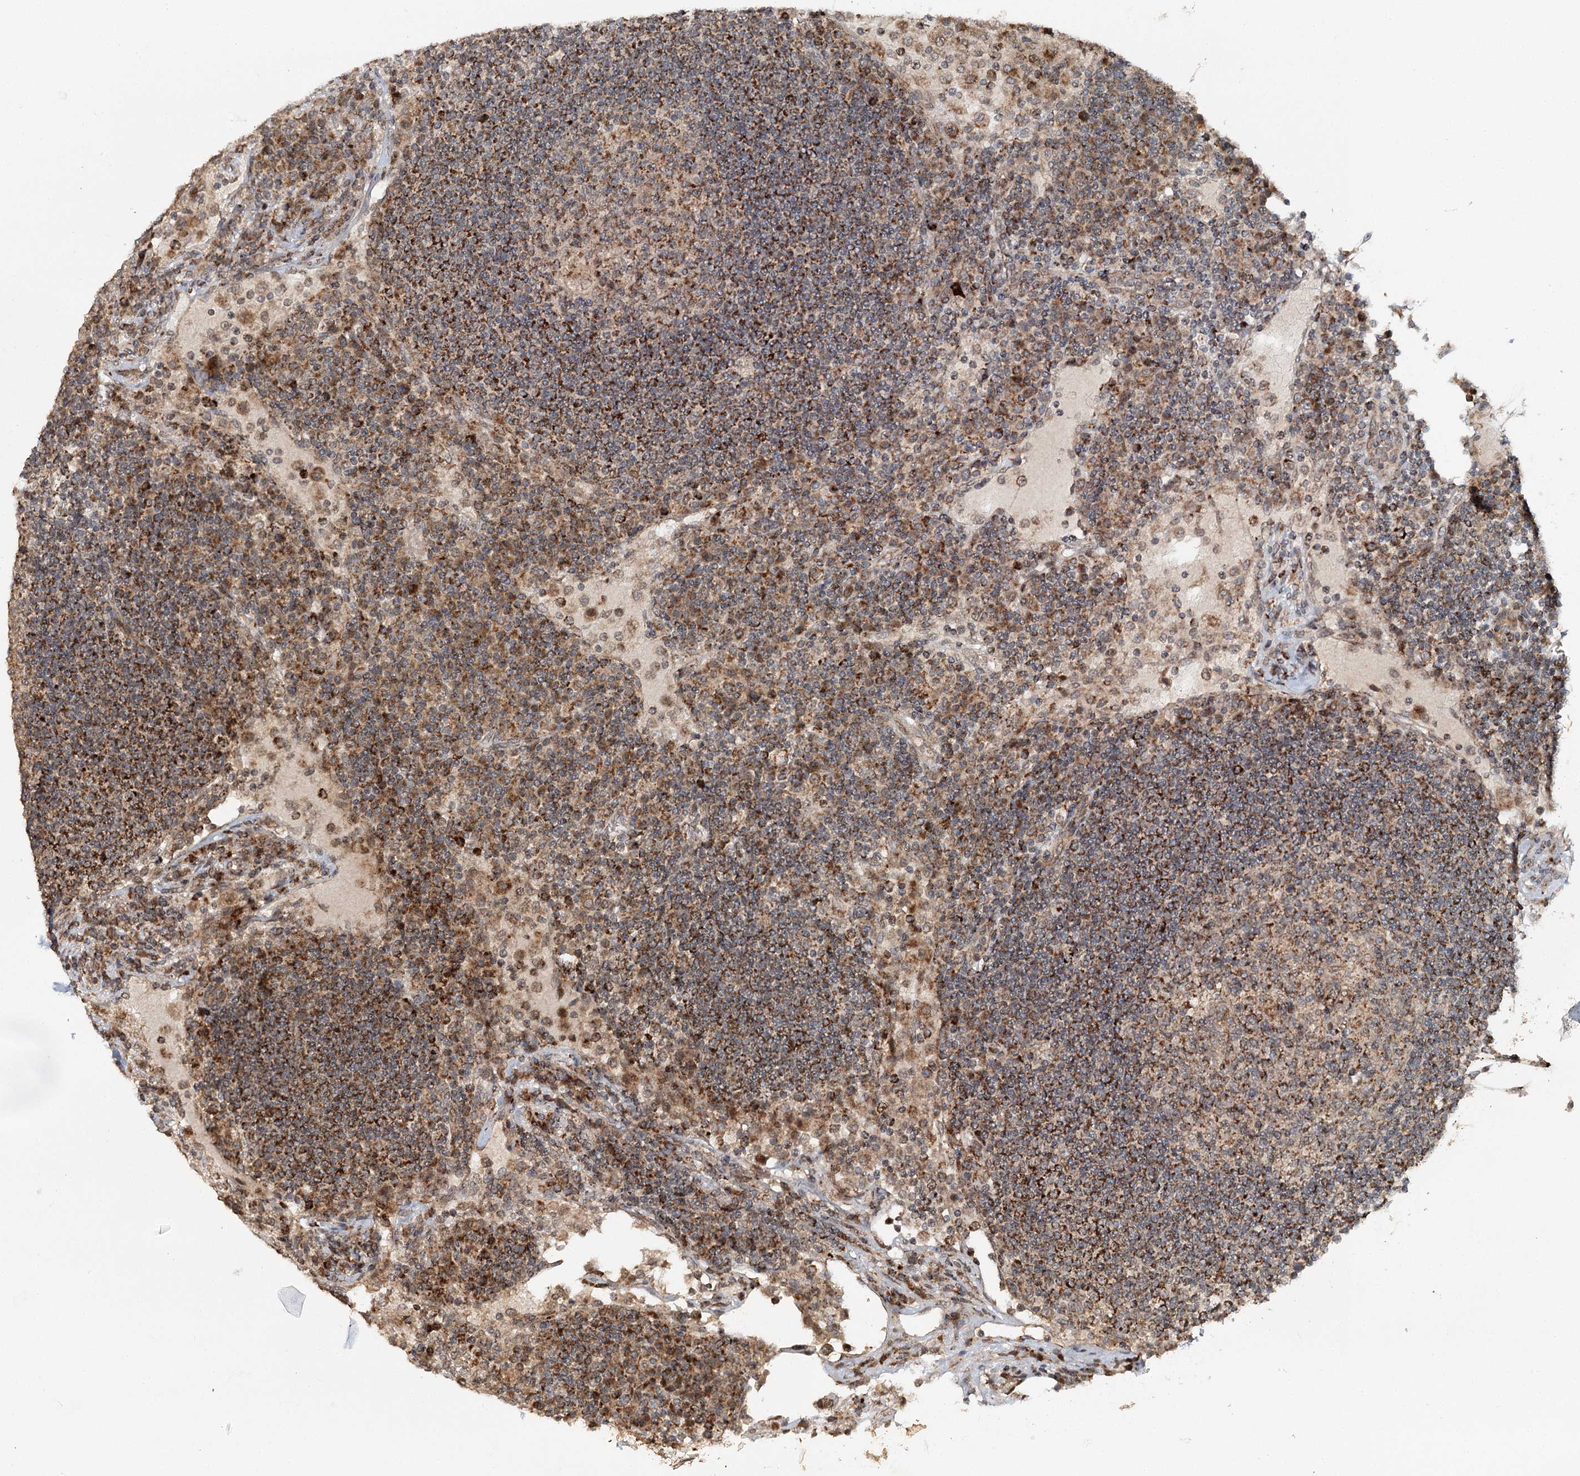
{"staining": {"intensity": "moderate", "quantity": "<25%", "location": "cytoplasmic/membranous"}, "tissue": "lymph node", "cell_type": "Germinal center cells", "image_type": "normal", "snomed": [{"axis": "morphology", "description": "Normal tissue, NOS"}, {"axis": "topography", "description": "Lymph node"}], "caption": "DAB (3,3'-diaminobenzidine) immunohistochemical staining of unremarkable human lymph node exhibits moderate cytoplasmic/membranous protein staining in about <25% of germinal center cells.", "gene": "ZNRF3", "patient": {"sex": "female", "age": 53}}